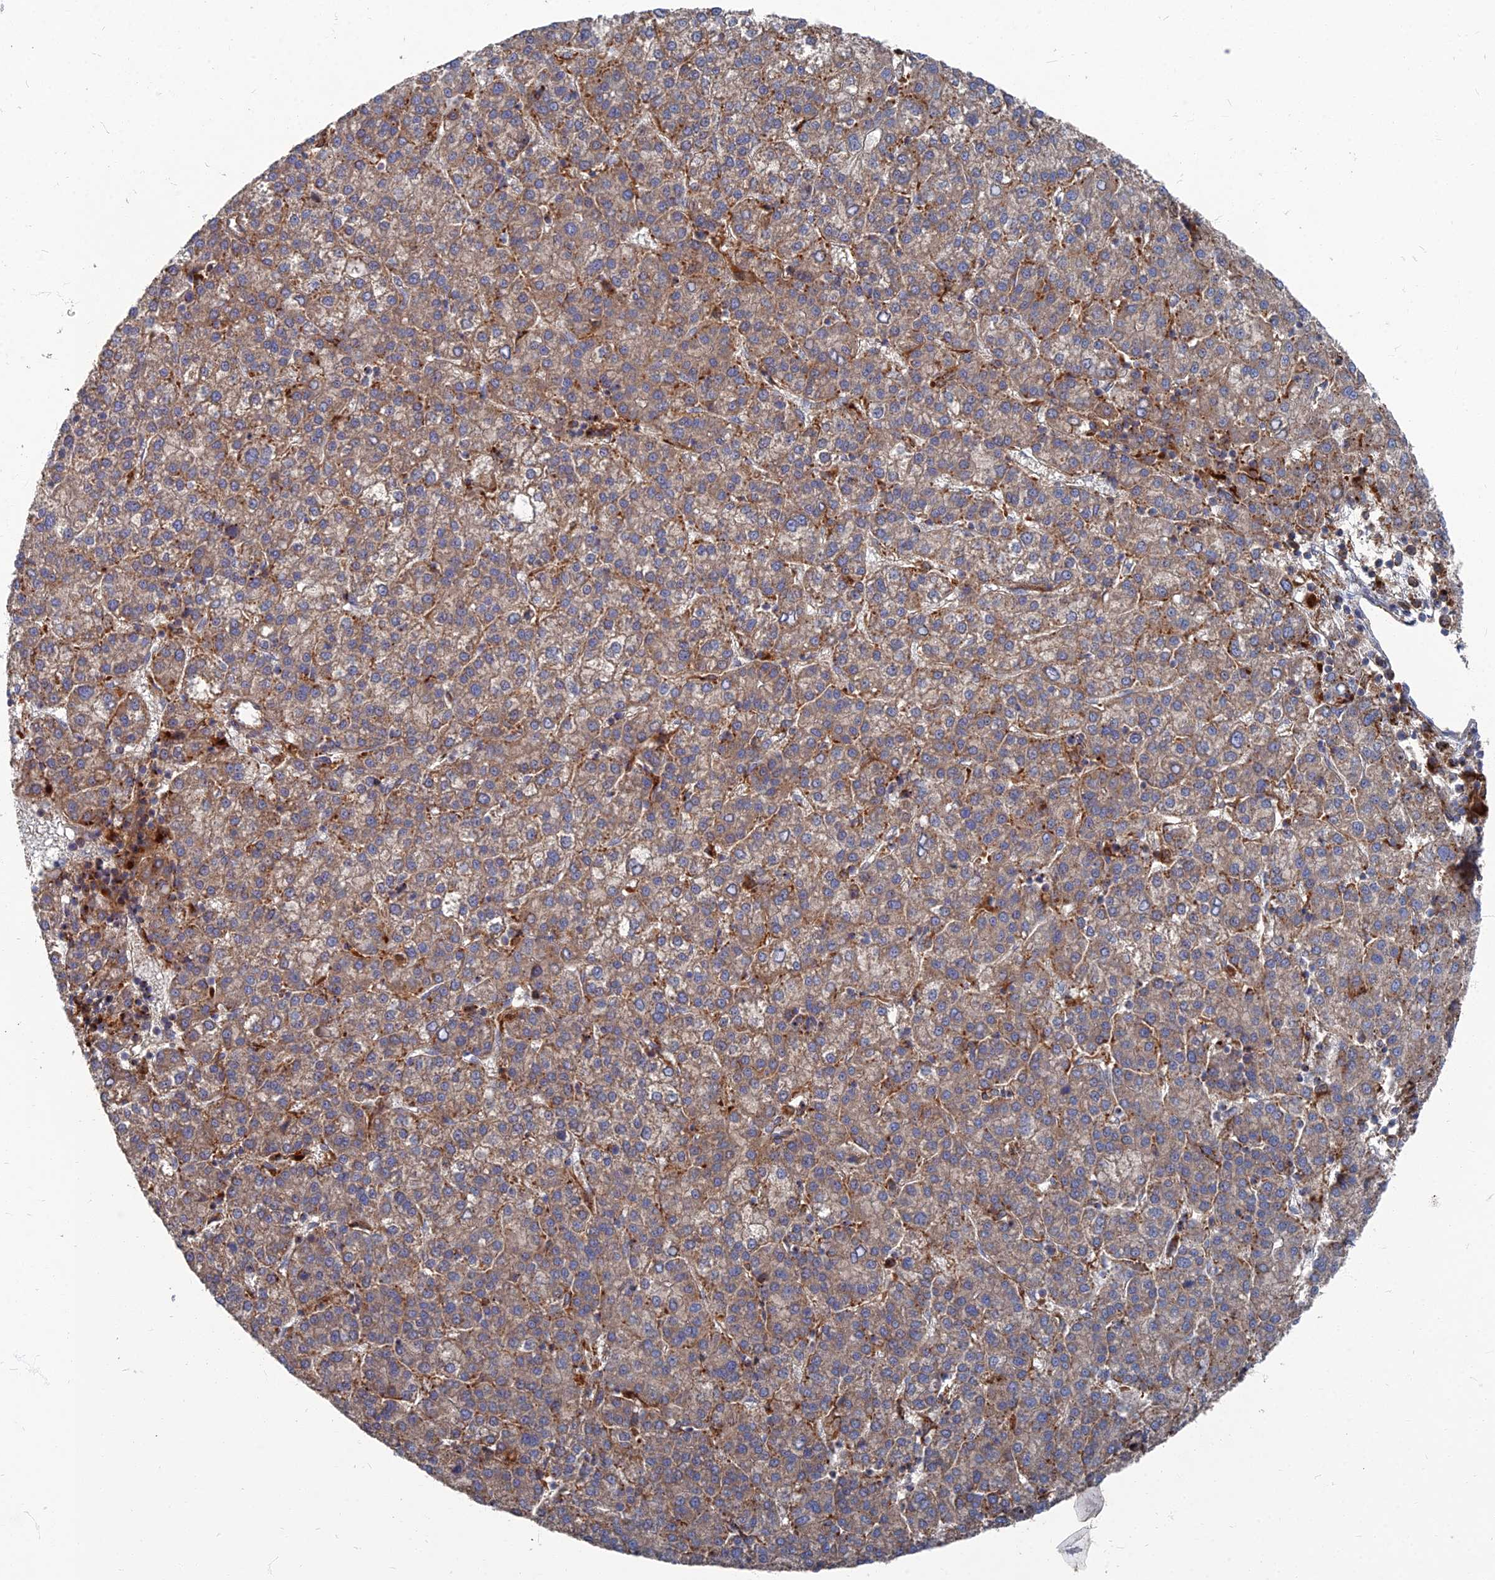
{"staining": {"intensity": "moderate", "quantity": ">75%", "location": "cytoplasmic/membranous"}, "tissue": "liver cancer", "cell_type": "Tumor cells", "image_type": "cancer", "snomed": [{"axis": "morphology", "description": "Carcinoma, Hepatocellular, NOS"}, {"axis": "topography", "description": "Liver"}], "caption": "IHC (DAB) staining of human hepatocellular carcinoma (liver) demonstrates moderate cytoplasmic/membranous protein staining in approximately >75% of tumor cells. The protein of interest is stained brown, and the nuclei are stained in blue (DAB (3,3'-diaminobenzidine) IHC with brightfield microscopy, high magnification).", "gene": "PPCDC", "patient": {"sex": "female", "age": 58}}